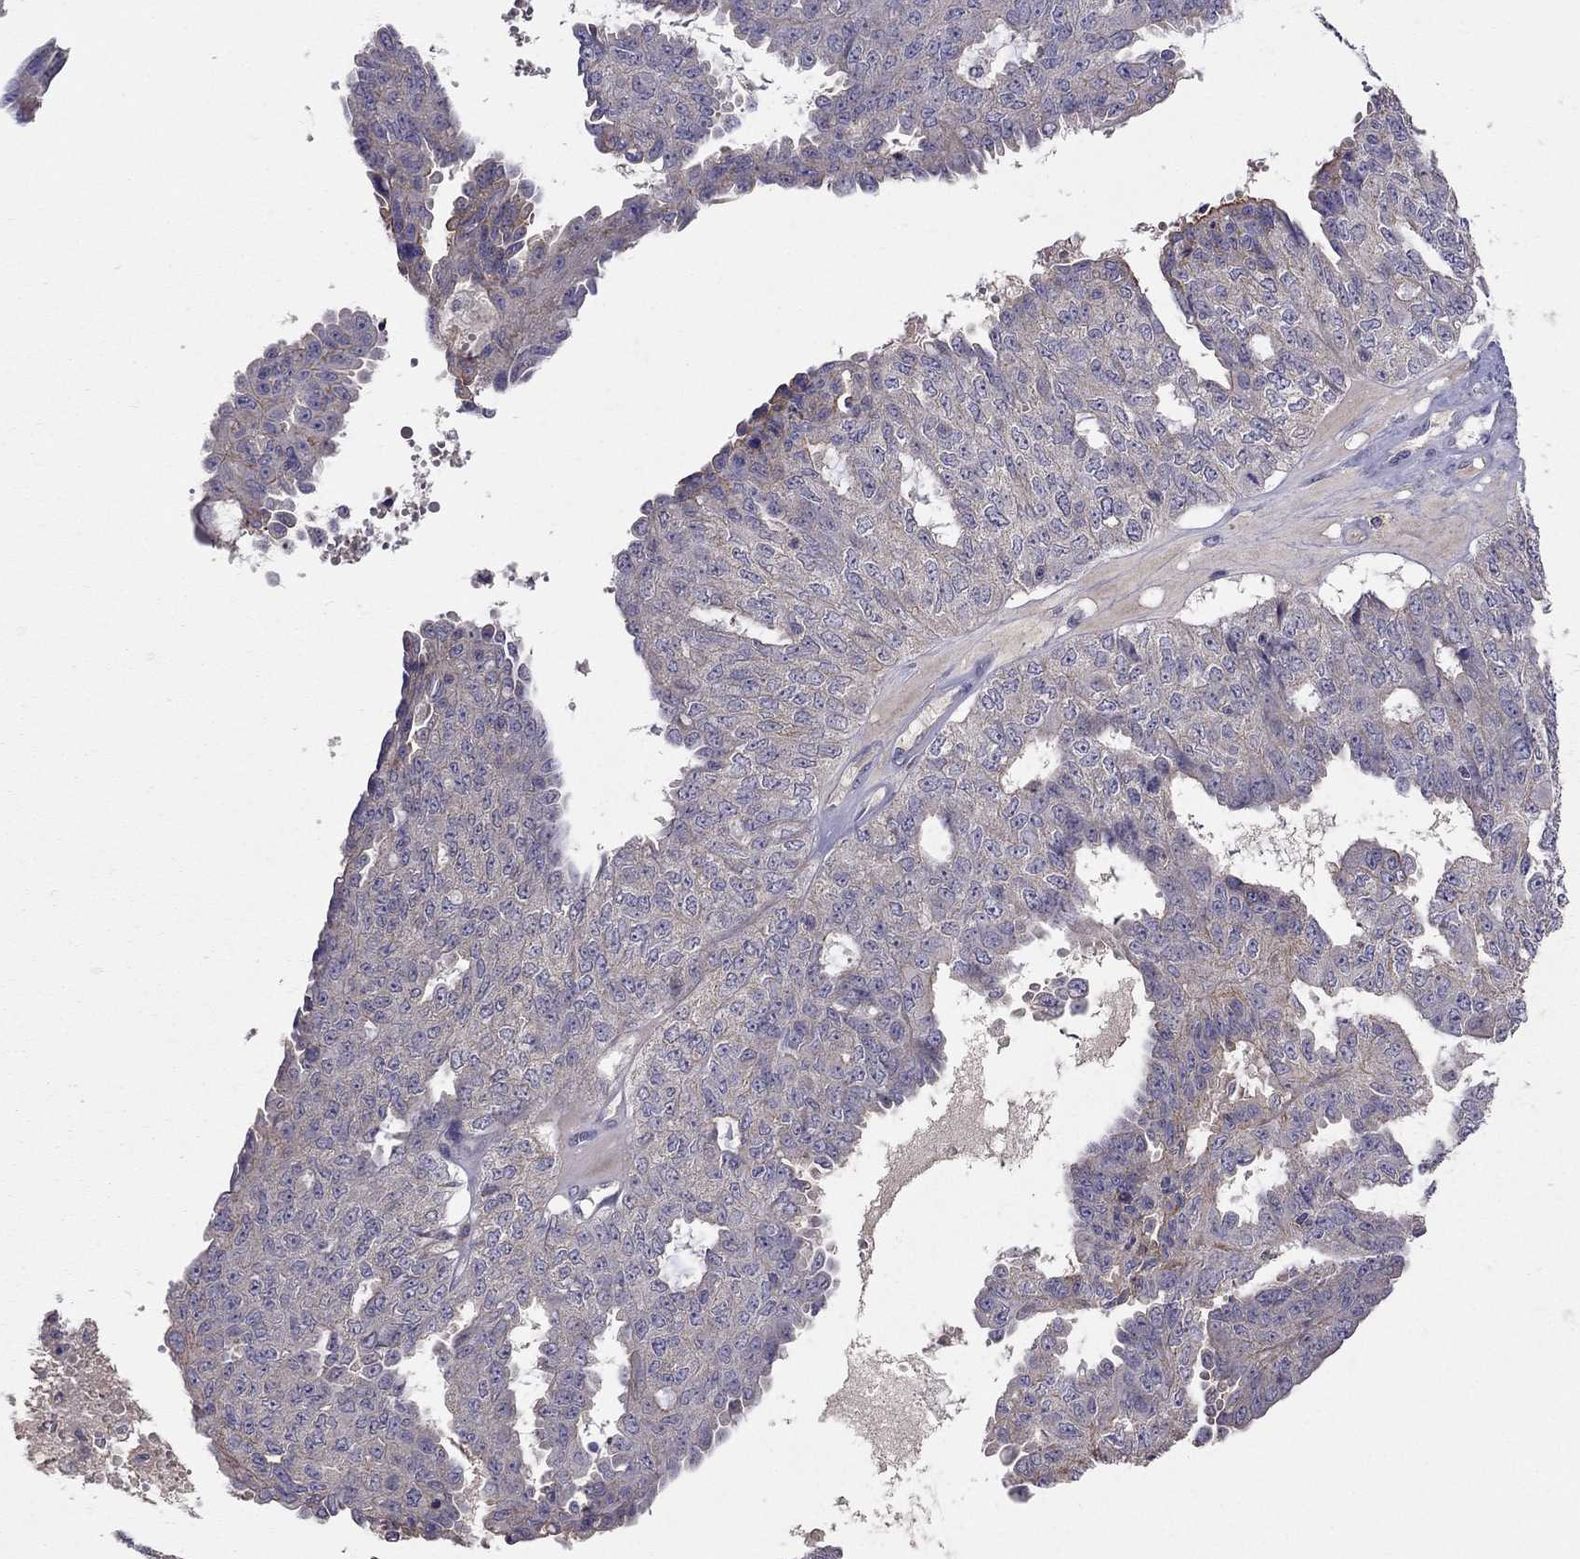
{"staining": {"intensity": "weak", "quantity": ">75%", "location": "cytoplasmic/membranous"}, "tissue": "ovarian cancer", "cell_type": "Tumor cells", "image_type": "cancer", "snomed": [{"axis": "morphology", "description": "Cystadenocarcinoma, serous, NOS"}, {"axis": "topography", "description": "Ovary"}], "caption": "Protein expression by IHC displays weak cytoplasmic/membranous staining in approximately >75% of tumor cells in ovarian cancer (serous cystadenocarcinoma).", "gene": "RTP5", "patient": {"sex": "female", "age": 71}}